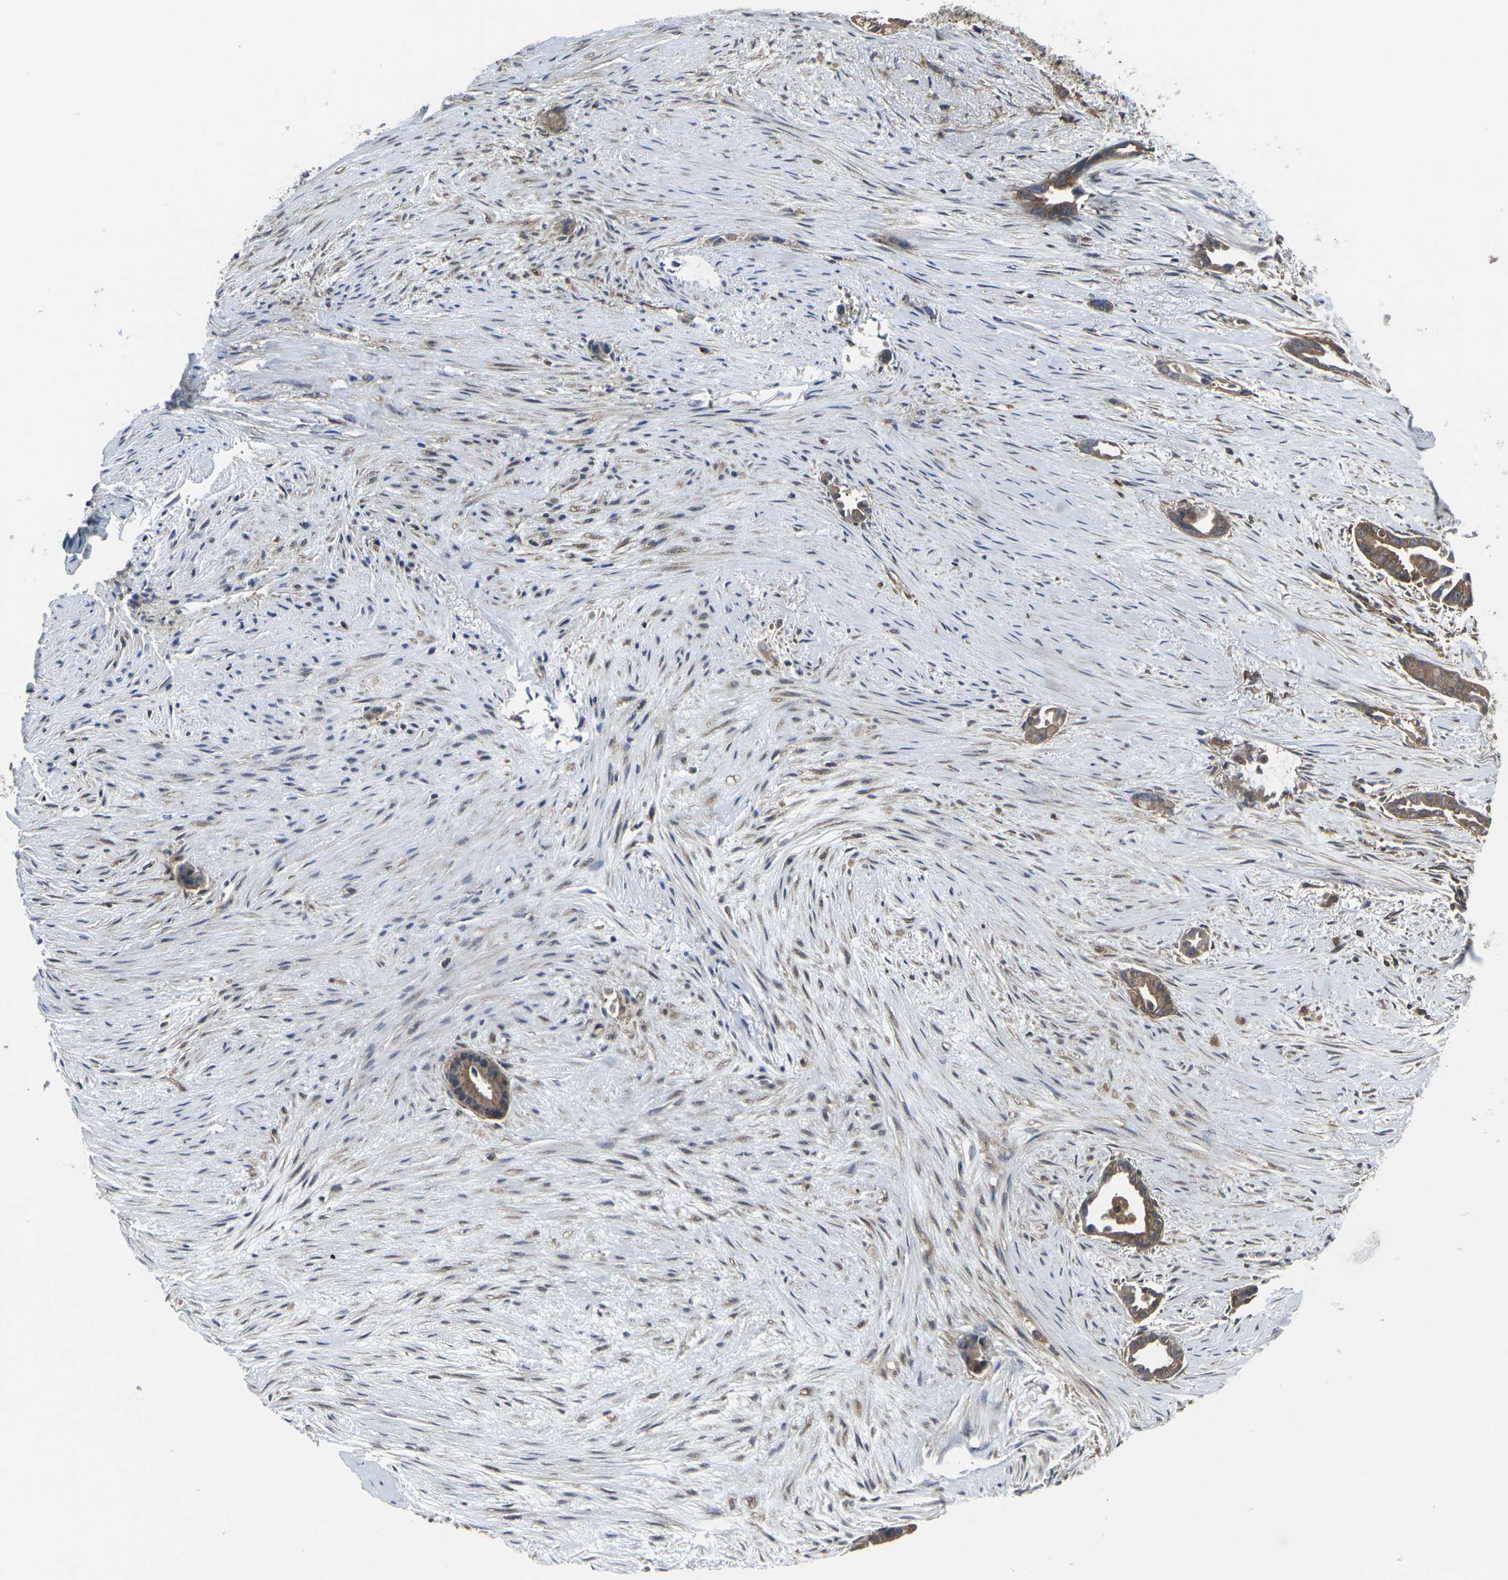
{"staining": {"intensity": "moderate", "quantity": ">75%", "location": "cytoplasmic/membranous"}, "tissue": "liver cancer", "cell_type": "Tumor cells", "image_type": "cancer", "snomed": [{"axis": "morphology", "description": "Cholangiocarcinoma"}, {"axis": "topography", "description": "Liver"}], "caption": "Tumor cells exhibit moderate cytoplasmic/membranous positivity in approximately >75% of cells in liver cholangiocarcinoma.", "gene": "PRKACB", "patient": {"sex": "female", "age": 55}}